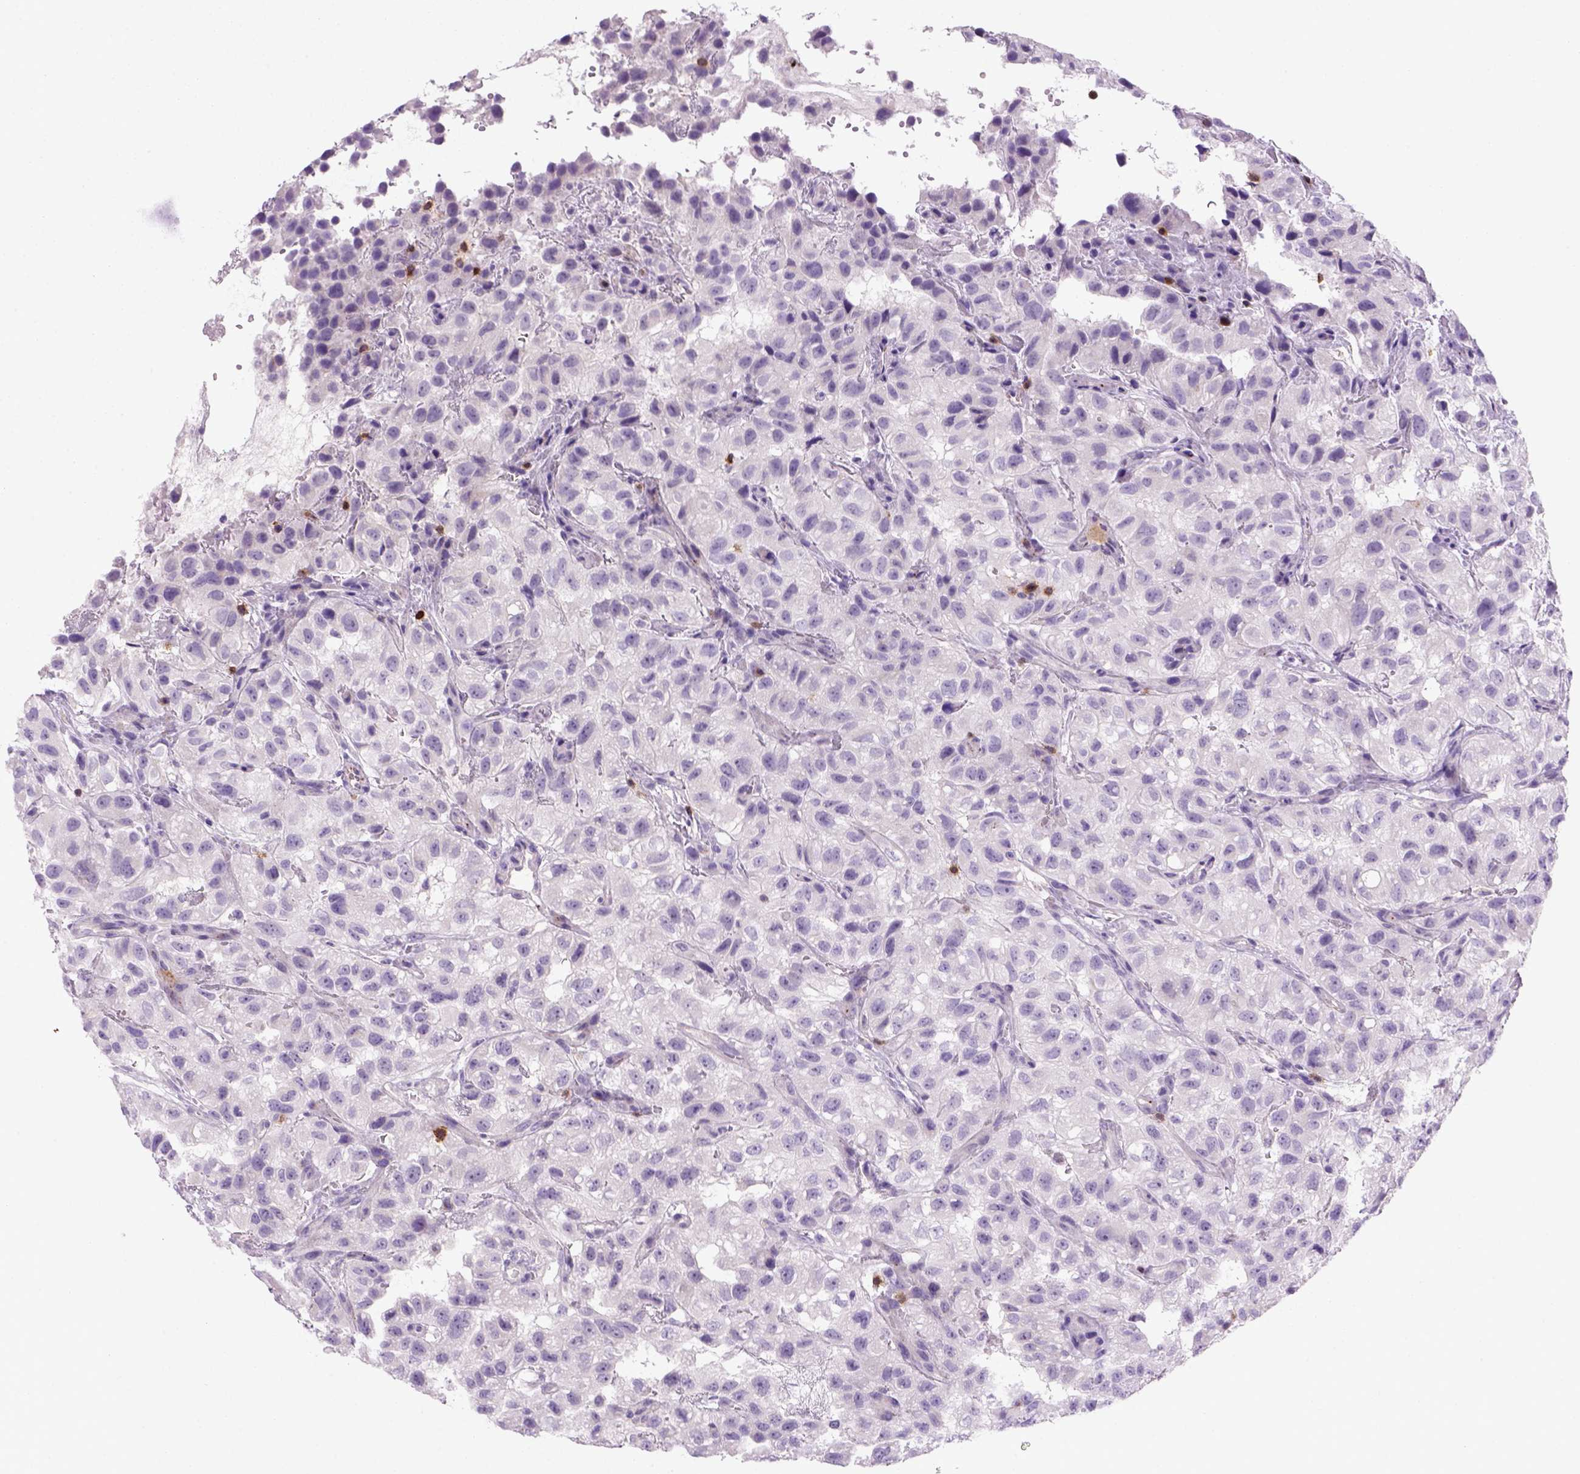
{"staining": {"intensity": "negative", "quantity": "none", "location": "none"}, "tissue": "renal cancer", "cell_type": "Tumor cells", "image_type": "cancer", "snomed": [{"axis": "morphology", "description": "Adenocarcinoma, NOS"}, {"axis": "topography", "description": "Kidney"}], "caption": "This is a micrograph of immunohistochemistry (IHC) staining of adenocarcinoma (renal), which shows no staining in tumor cells.", "gene": "CD3E", "patient": {"sex": "male", "age": 64}}